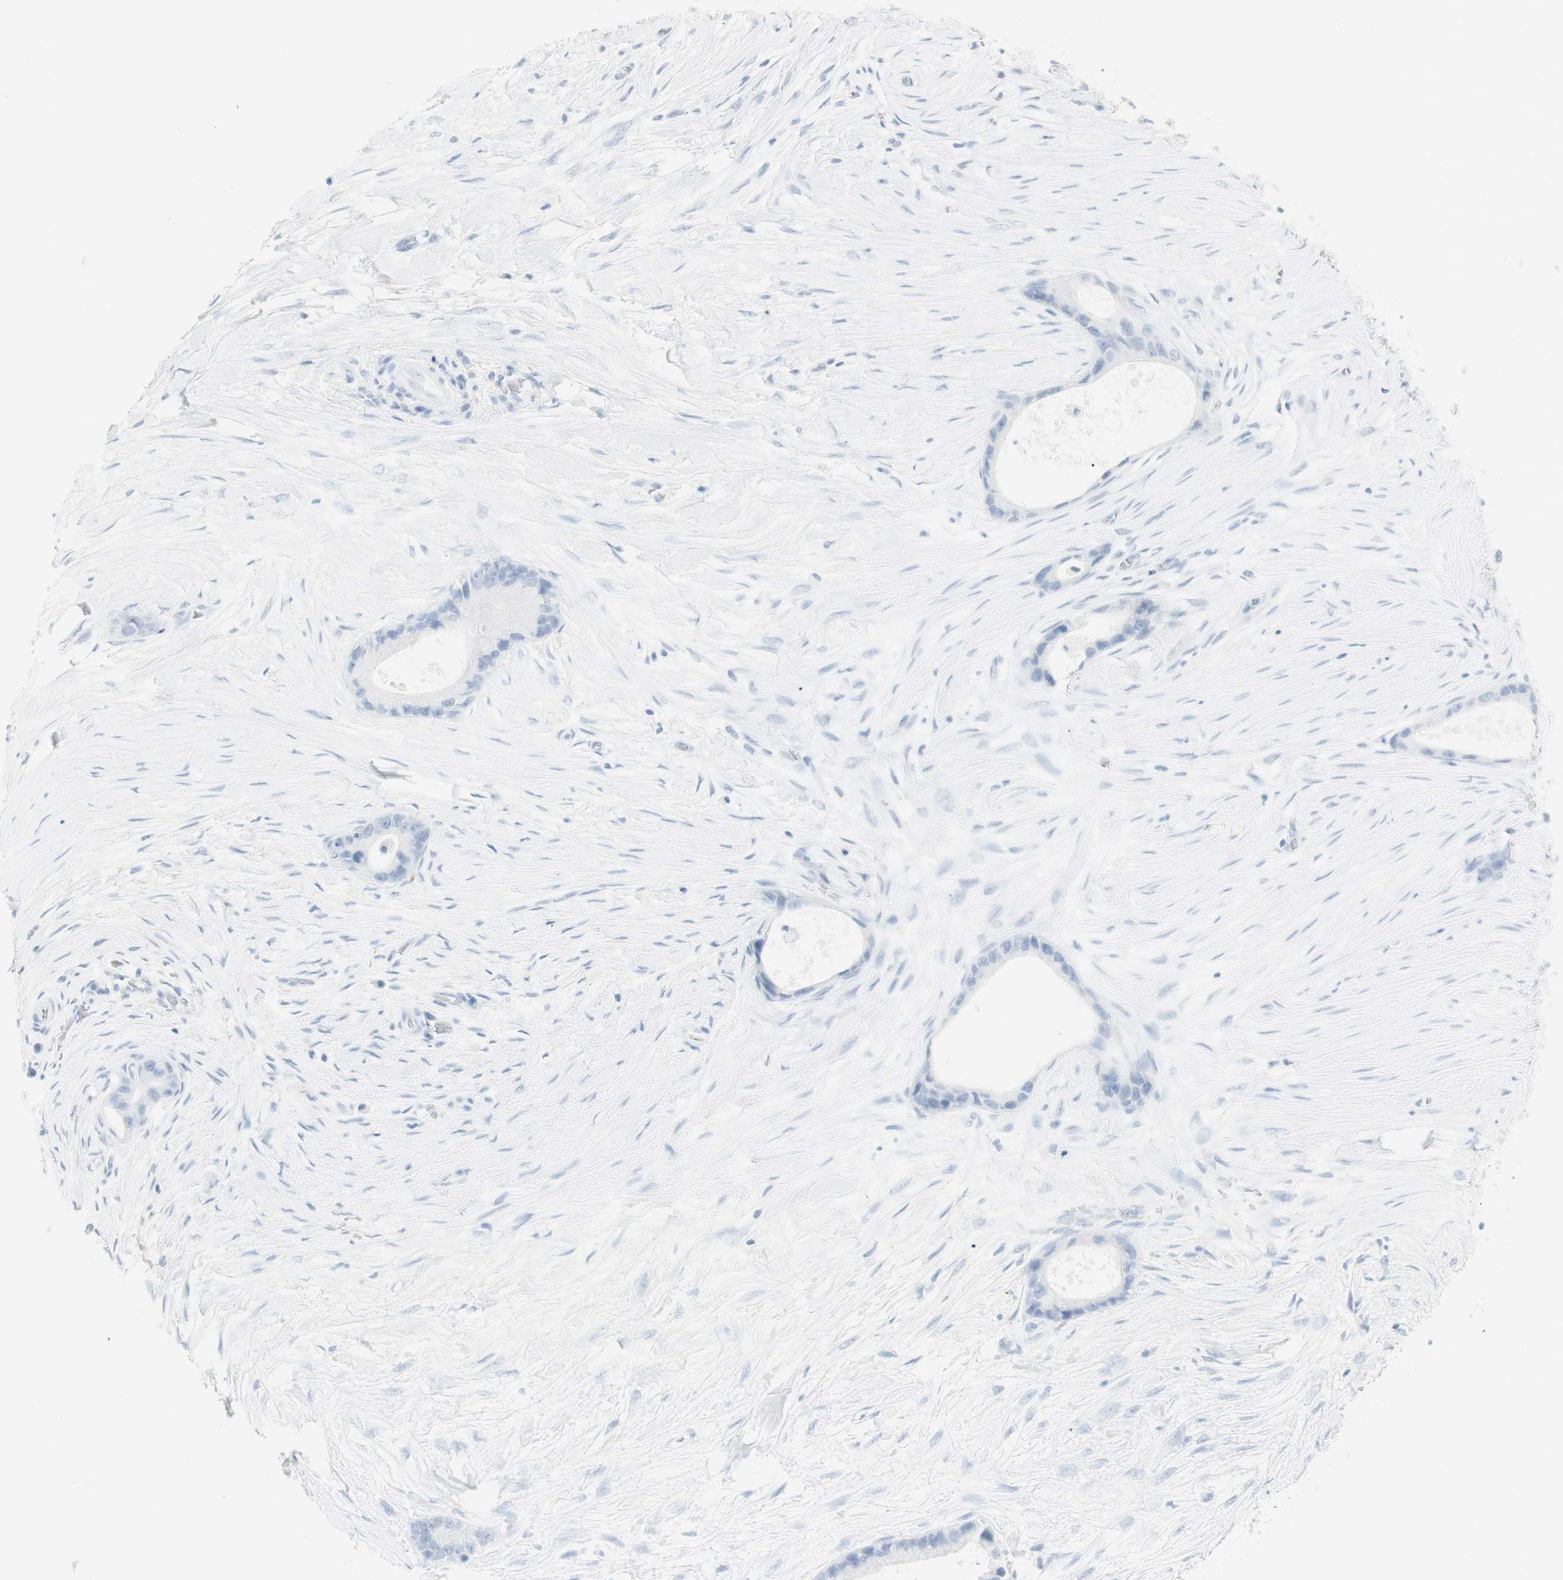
{"staining": {"intensity": "negative", "quantity": "none", "location": "none"}, "tissue": "liver cancer", "cell_type": "Tumor cells", "image_type": "cancer", "snomed": [{"axis": "morphology", "description": "Cholangiocarcinoma"}, {"axis": "topography", "description": "Liver"}], "caption": "DAB (3,3'-diaminobenzidine) immunohistochemical staining of liver cancer (cholangiocarcinoma) demonstrates no significant positivity in tumor cells.", "gene": "NAPSA", "patient": {"sex": "female", "age": 55}}